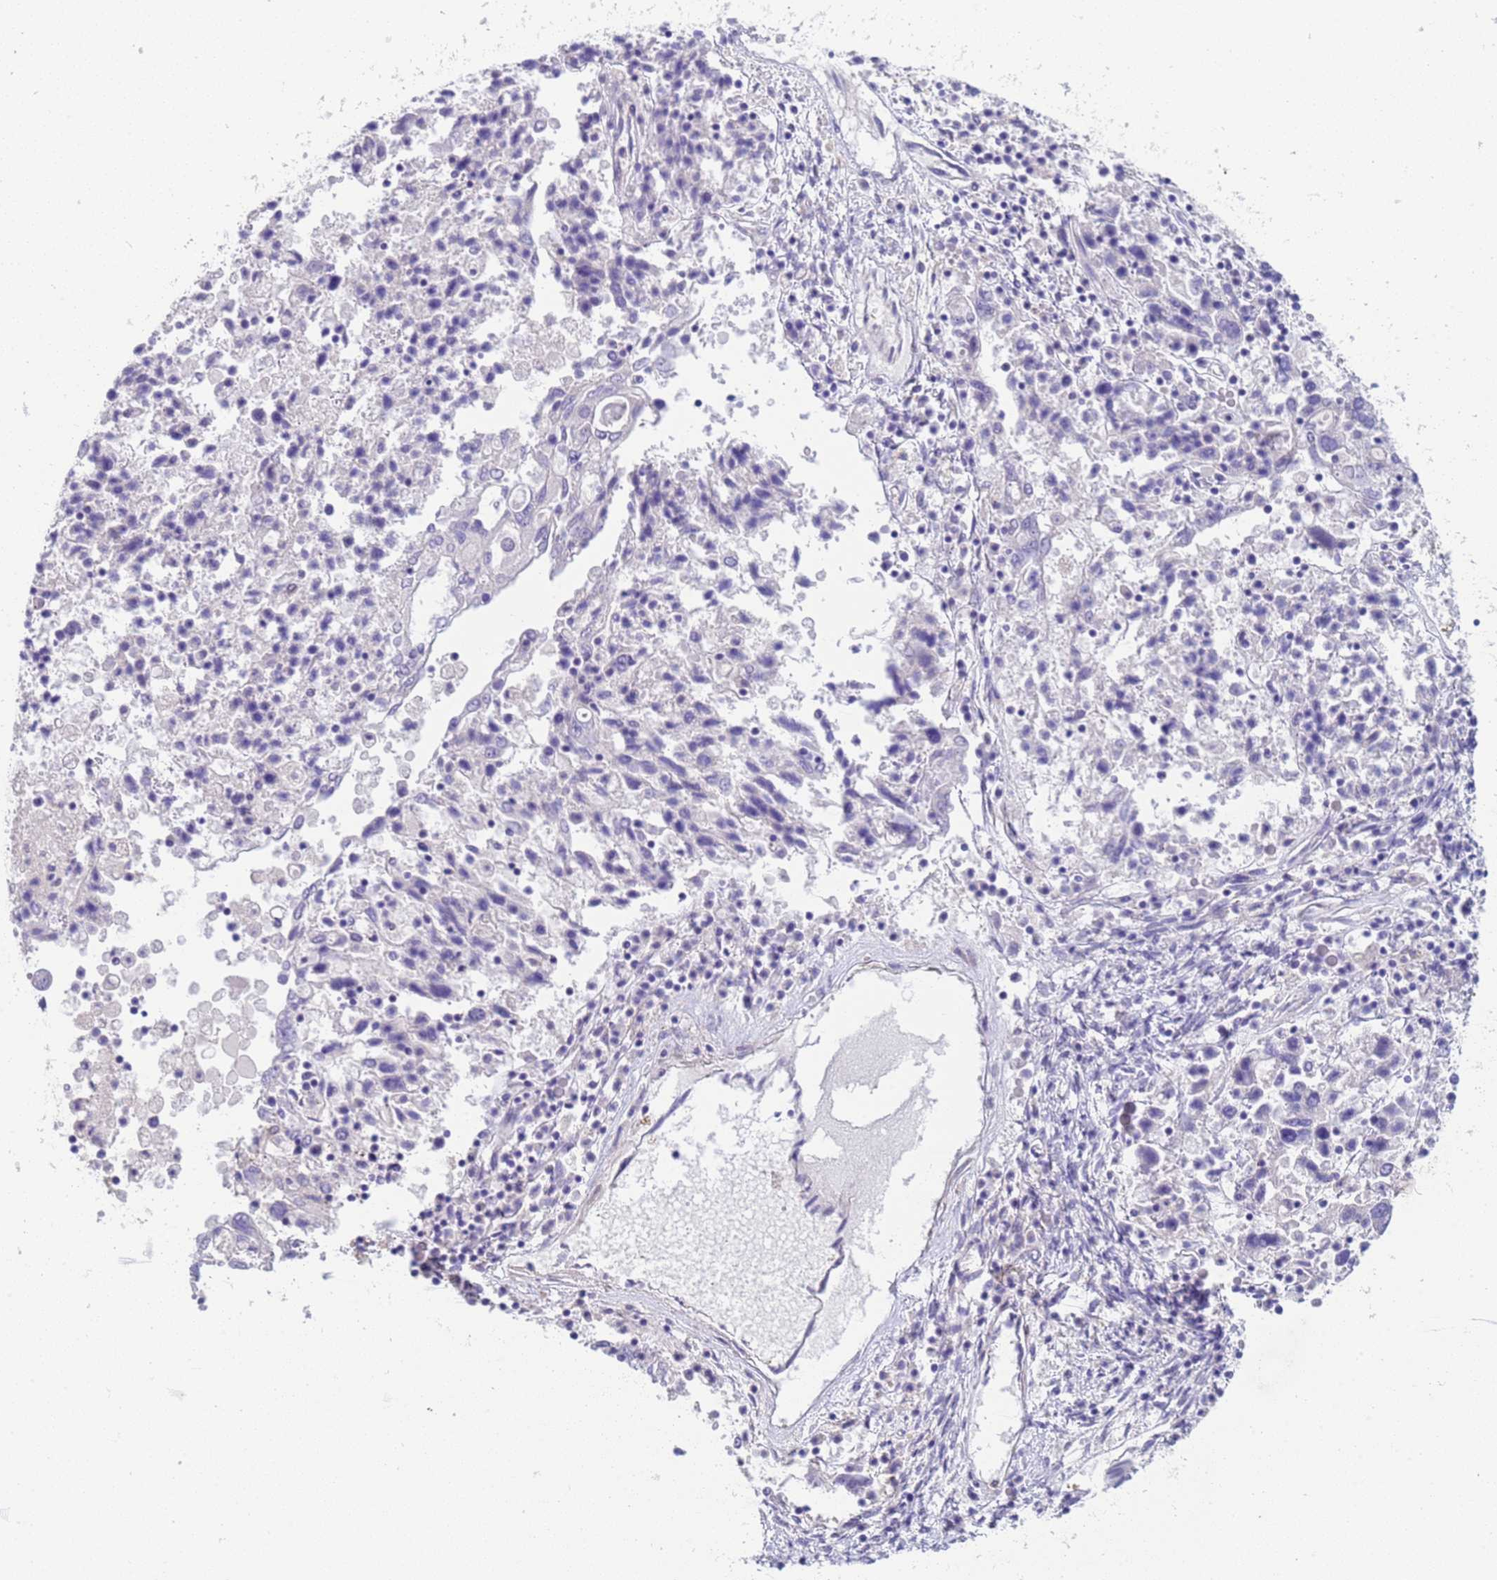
{"staining": {"intensity": "negative", "quantity": "none", "location": "none"}, "tissue": "ovarian cancer", "cell_type": "Tumor cells", "image_type": "cancer", "snomed": [{"axis": "morphology", "description": "Carcinoma, endometroid"}, {"axis": "topography", "description": "Ovary"}], "caption": "Ovarian cancer (endometroid carcinoma) was stained to show a protein in brown. There is no significant staining in tumor cells. The staining was performed using DAB (3,3'-diaminobenzidine) to visualize the protein expression in brown, while the nuclei were stained in blue with hematoxylin (Magnification: 20x).", "gene": "KBTBD3", "patient": {"sex": "female", "age": 62}}